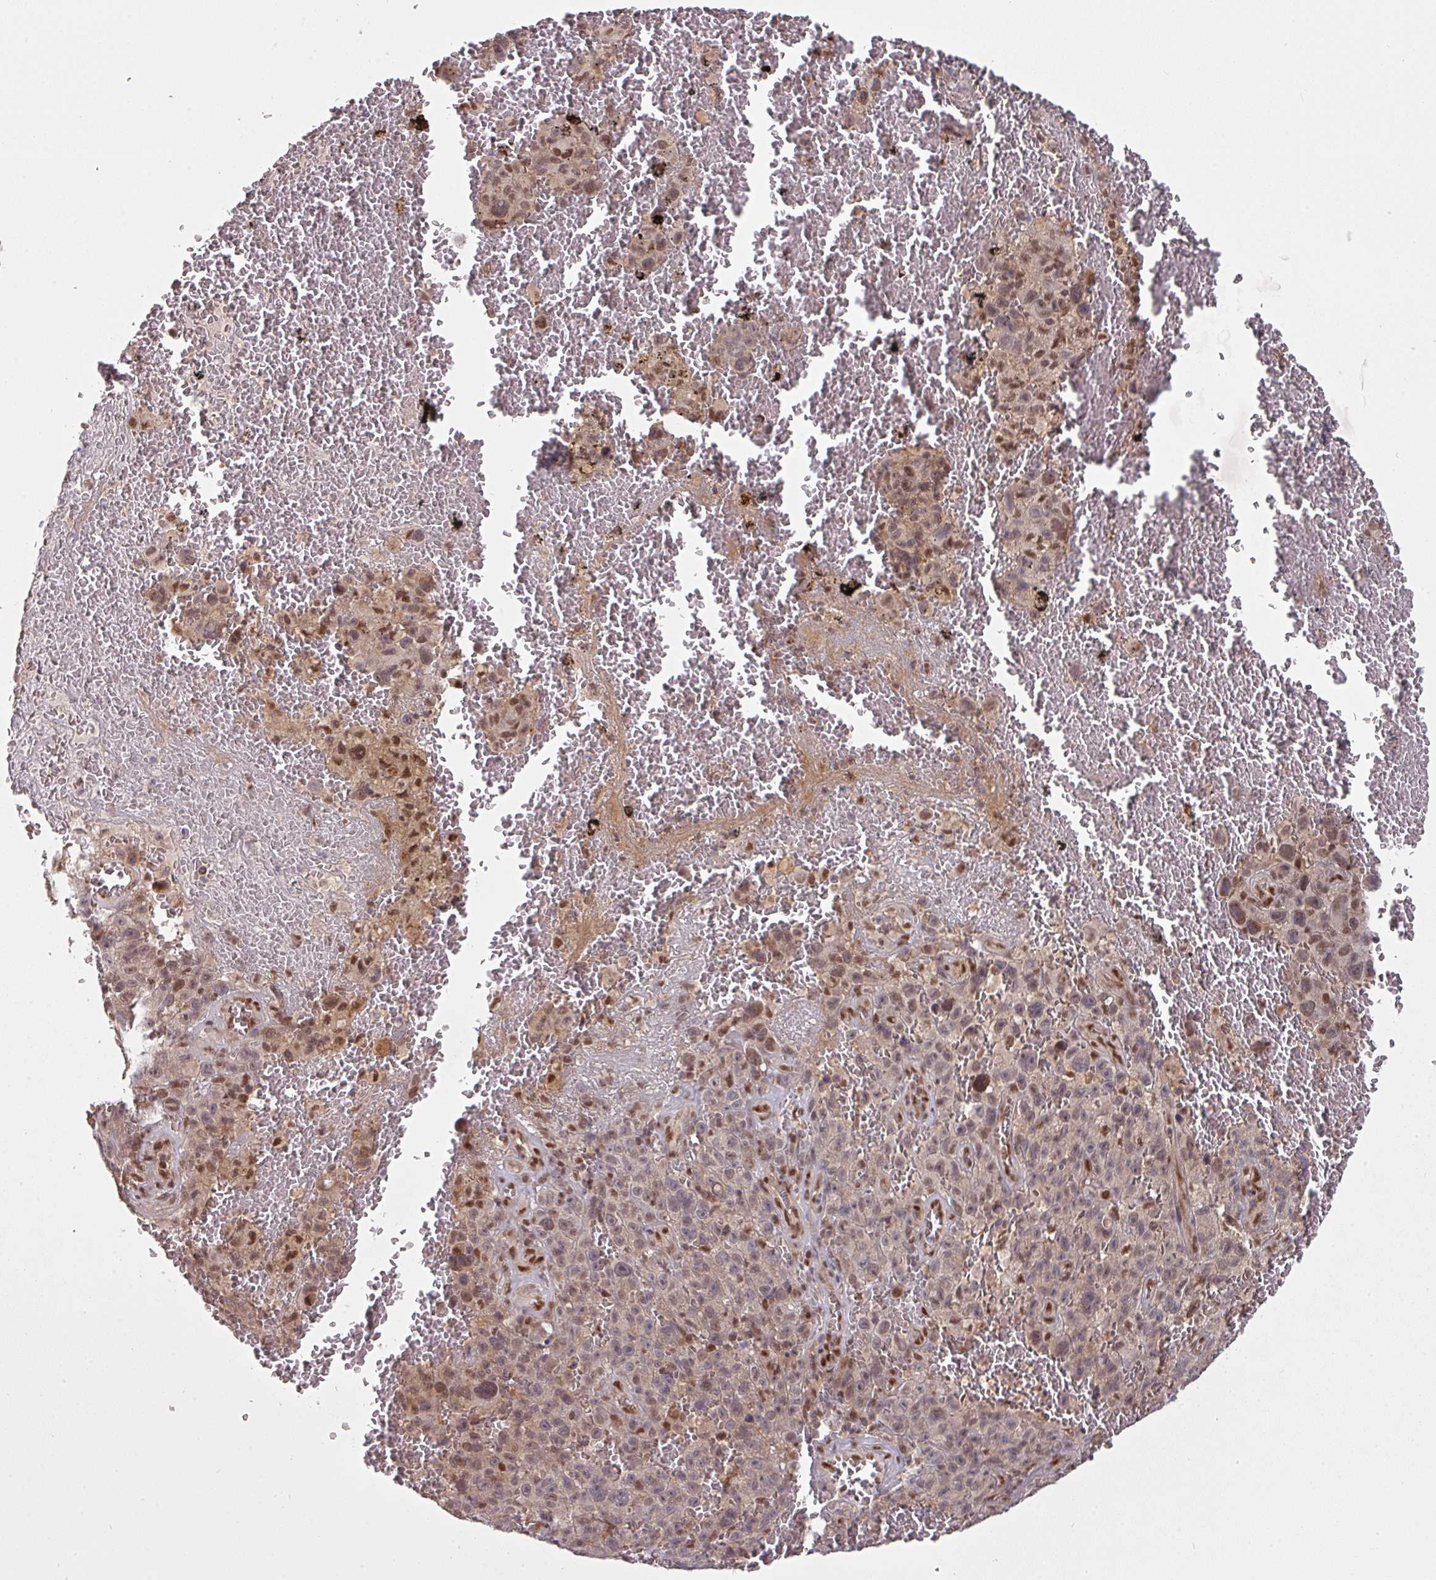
{"staining": {"intensity": "strong", "quantity": "25%-75%", "location": "nuclear"}, "tissue": "melanoma", "cell_type": "Tumor cells", "image_type": "cancer", "snomed": [{"axis": "morphology", "description": "Malignant melanoma, NOS"}, {"axis": "topography", "description": "Skin"}], "caption": "This is a histology image of IHC staining of malignant melanoma, which shows strong positivity in the nuclear of tumor cells.", "gene": "CIC", "patient": {"sex": "female", "age": 82}}